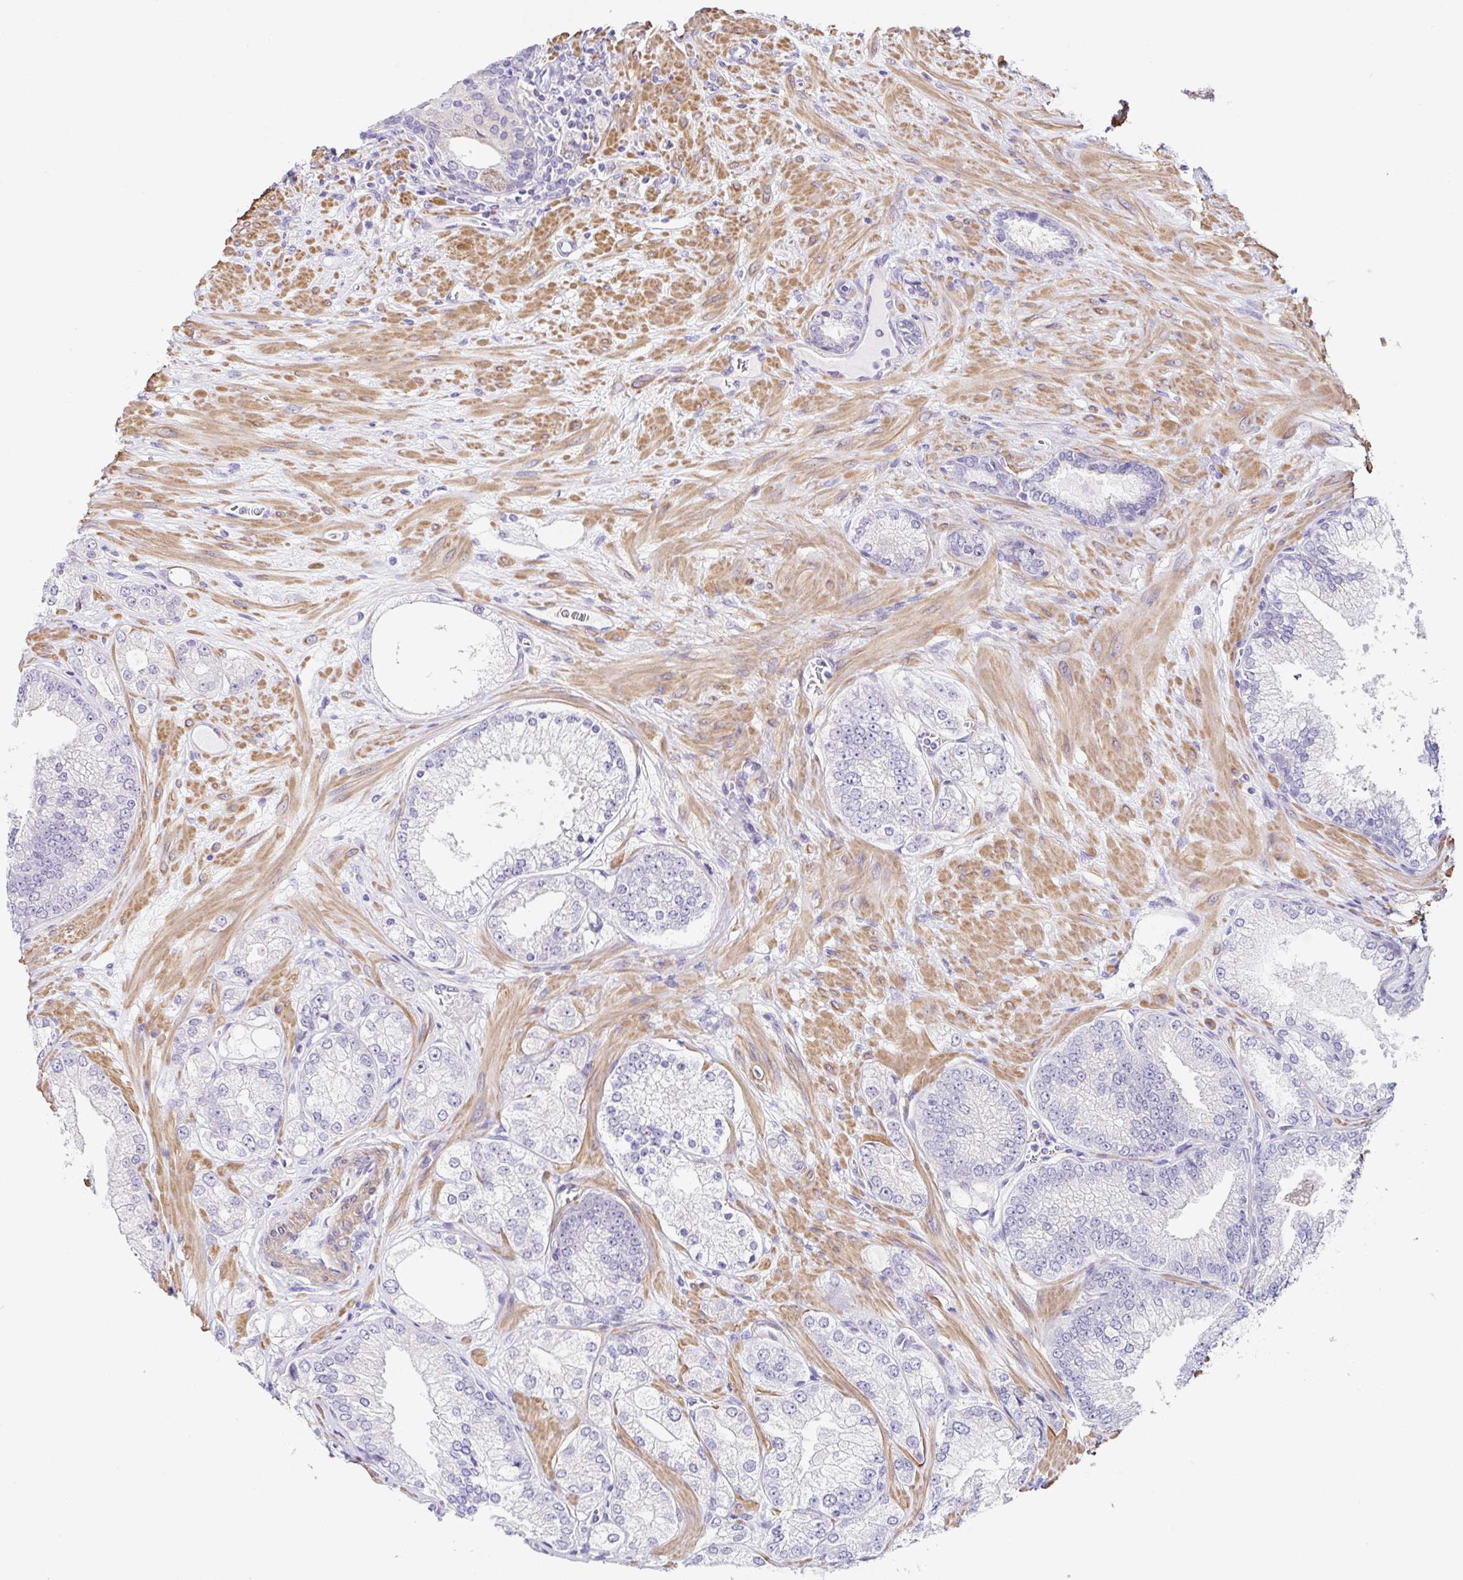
{"staining": {"intensity": "negative", "quantity": "none", "location": "none"}, "tissue": "prostate cancer", "cell_type": "Tumor cells", "image_type": "cancer", "snomed": [{"axis": "morphology", "description": "Normal tissue, NOS"}, {"axis": "morphology", "description": "Adenocarcinoma, High grade"}, {"axis": "topography", "description": "Prostate"}, {"axis": "topography", "description": "Peripheral nerve tissue"}], "caption": "A histopathology image of human prostate high-grade adenocarcinoma is negative for staining in tumor cells. (DAB (3,3'-diaminobenzidine) immunohistochemistry visualized using brightfield microscopy, high magnification).", "gene": "DCAF17", "patient": {"sex": "male", "age": 68}}